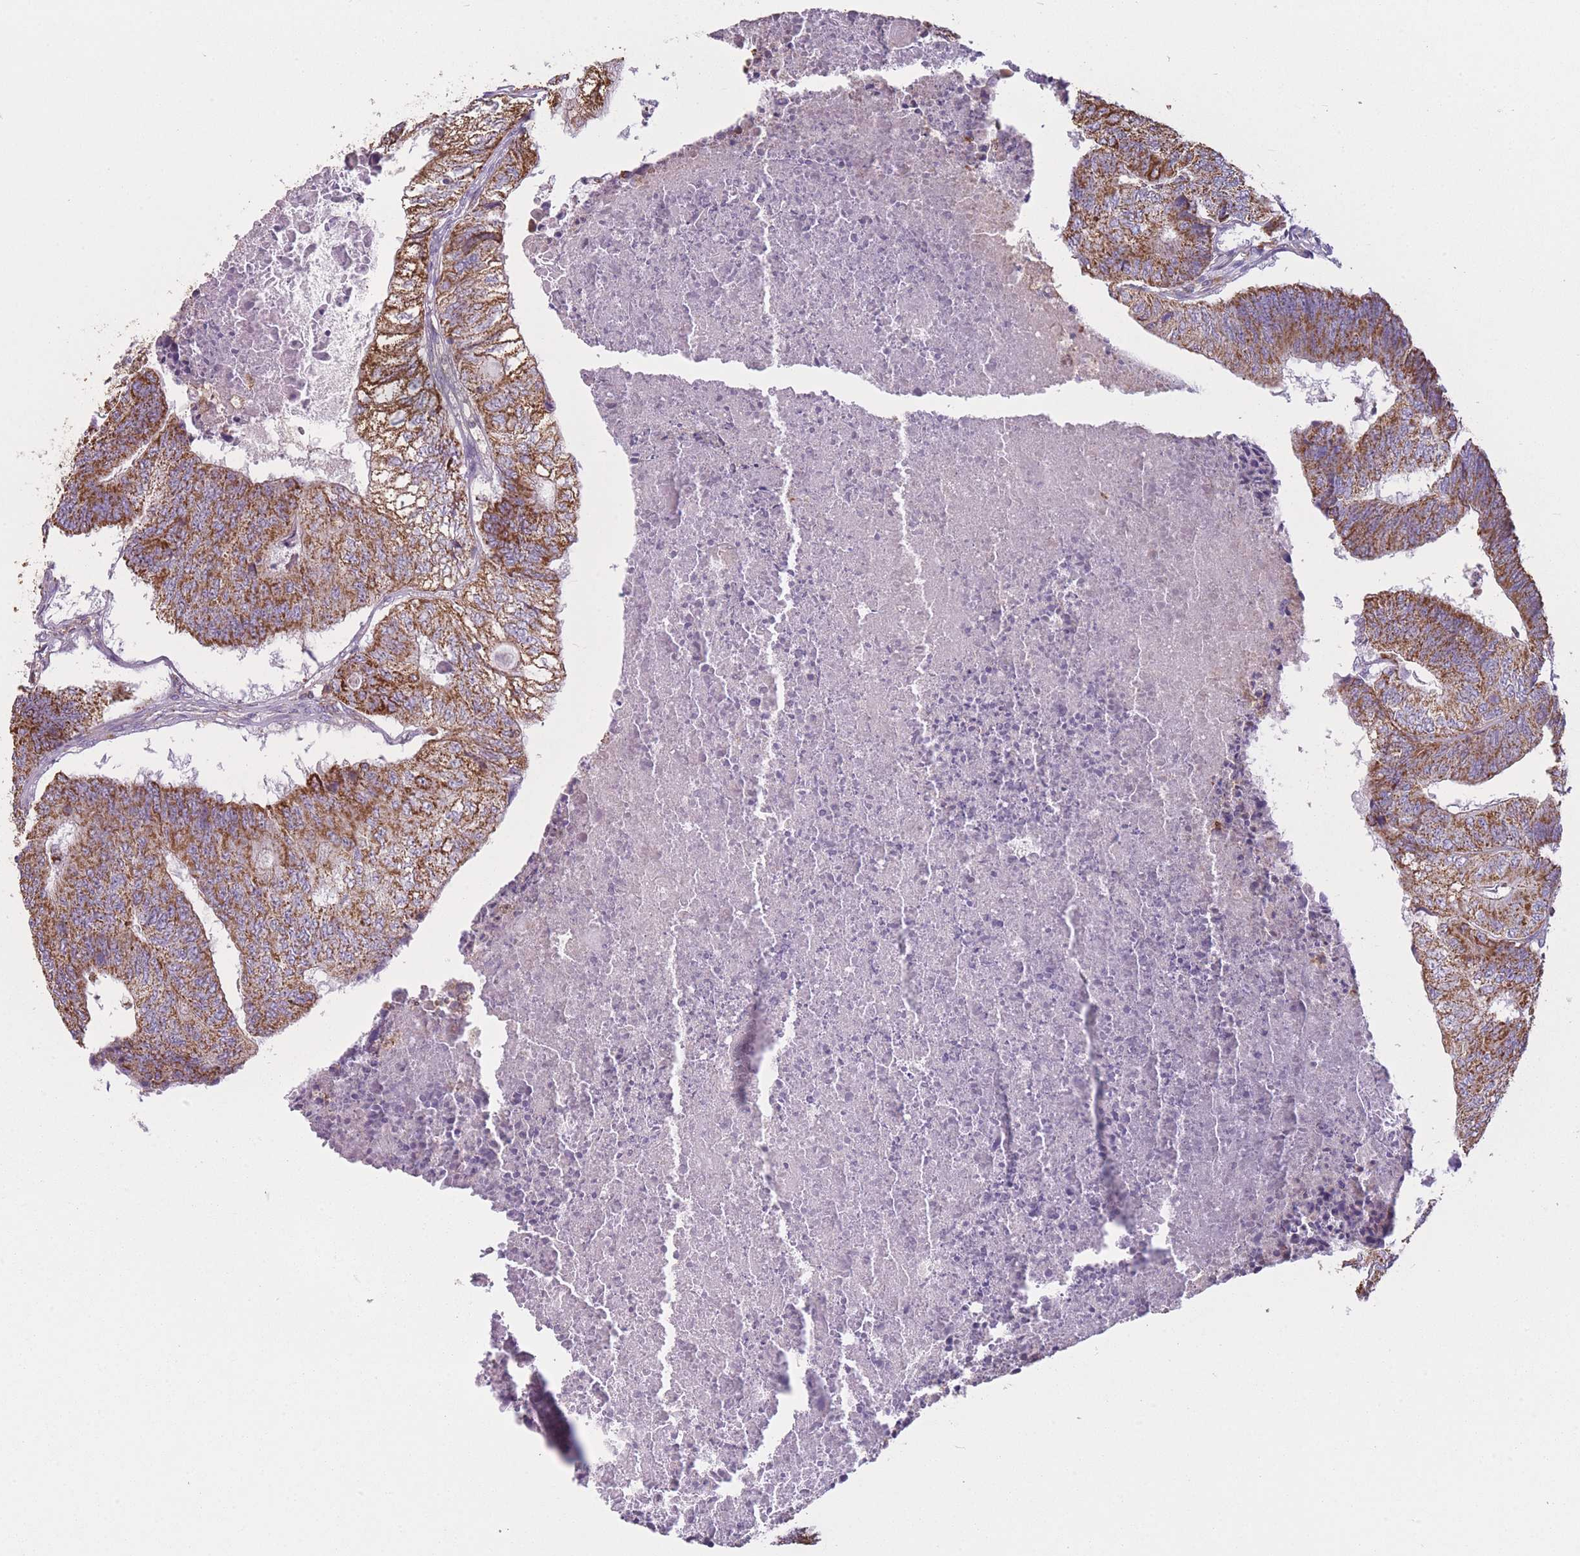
{"staining": {"intensity": "moderate", "quantity": ">75%", "location": "cytoplasmic/membranous"}, "tissue": "colorectal cancer", "cell_type": "Tumor cells", "image_type": "cancer", "snomed": [{"axis": "morphology", "description": "Adenocarcinoma, NOS"}, {"axis": "topography", "description": "Colon"}], "caption": "Human colorectal cancer stained with a protein marker demonstrates moderate staining in tumor cells.", "gene": "PRAM1", "patient": {"sex": "female", "age": 67}}